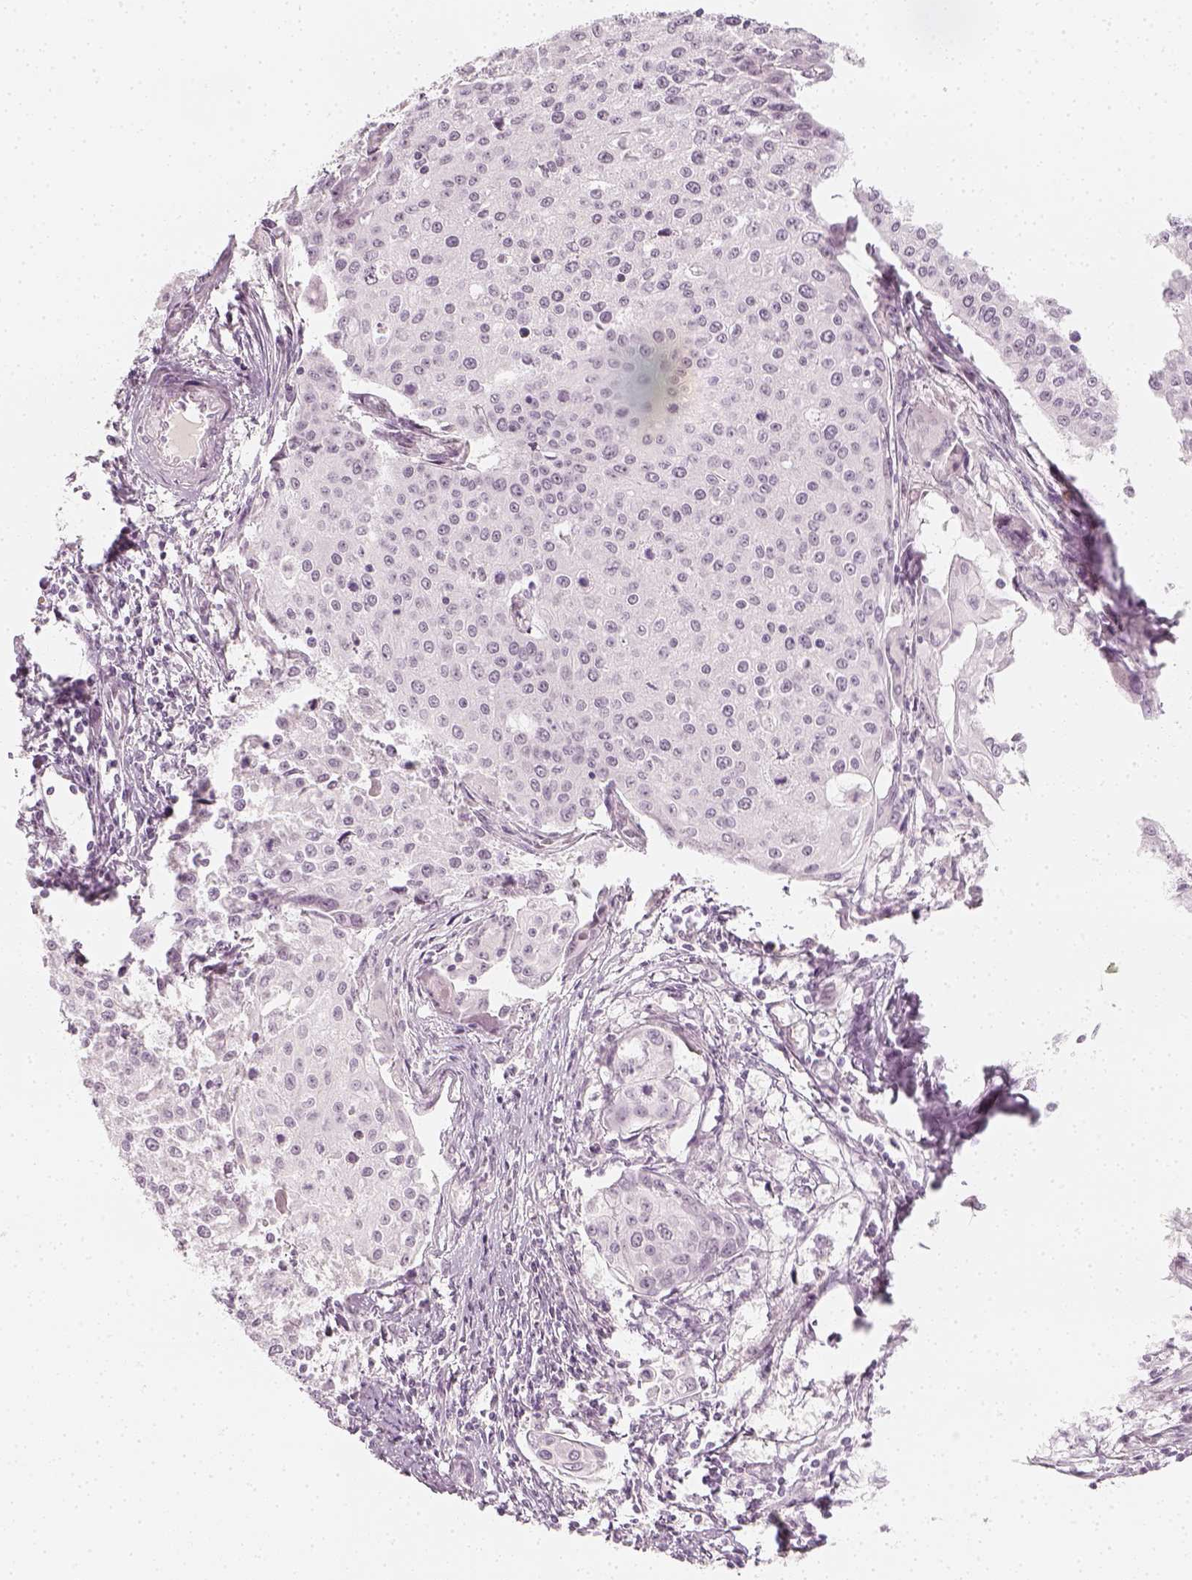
{"staining": {"intensity": "negative", "quantity": "none", "location": "none"}, "tissue": "cervical cancer", "cell_type": "Tumor cells", "image_type": "cancer", "snomed": [{"axis": "morphology", "description": "Squamous cell carcinoma, NOS"}, {"axis": "topography", "description": "Cervix"}], "caption": "Tumor cells are negative for protein expression in human cervical cancer (squamous cell carcinoma).", "gene": "KRTAP2-1", "patient": {"sex": "female", "age": 38}}